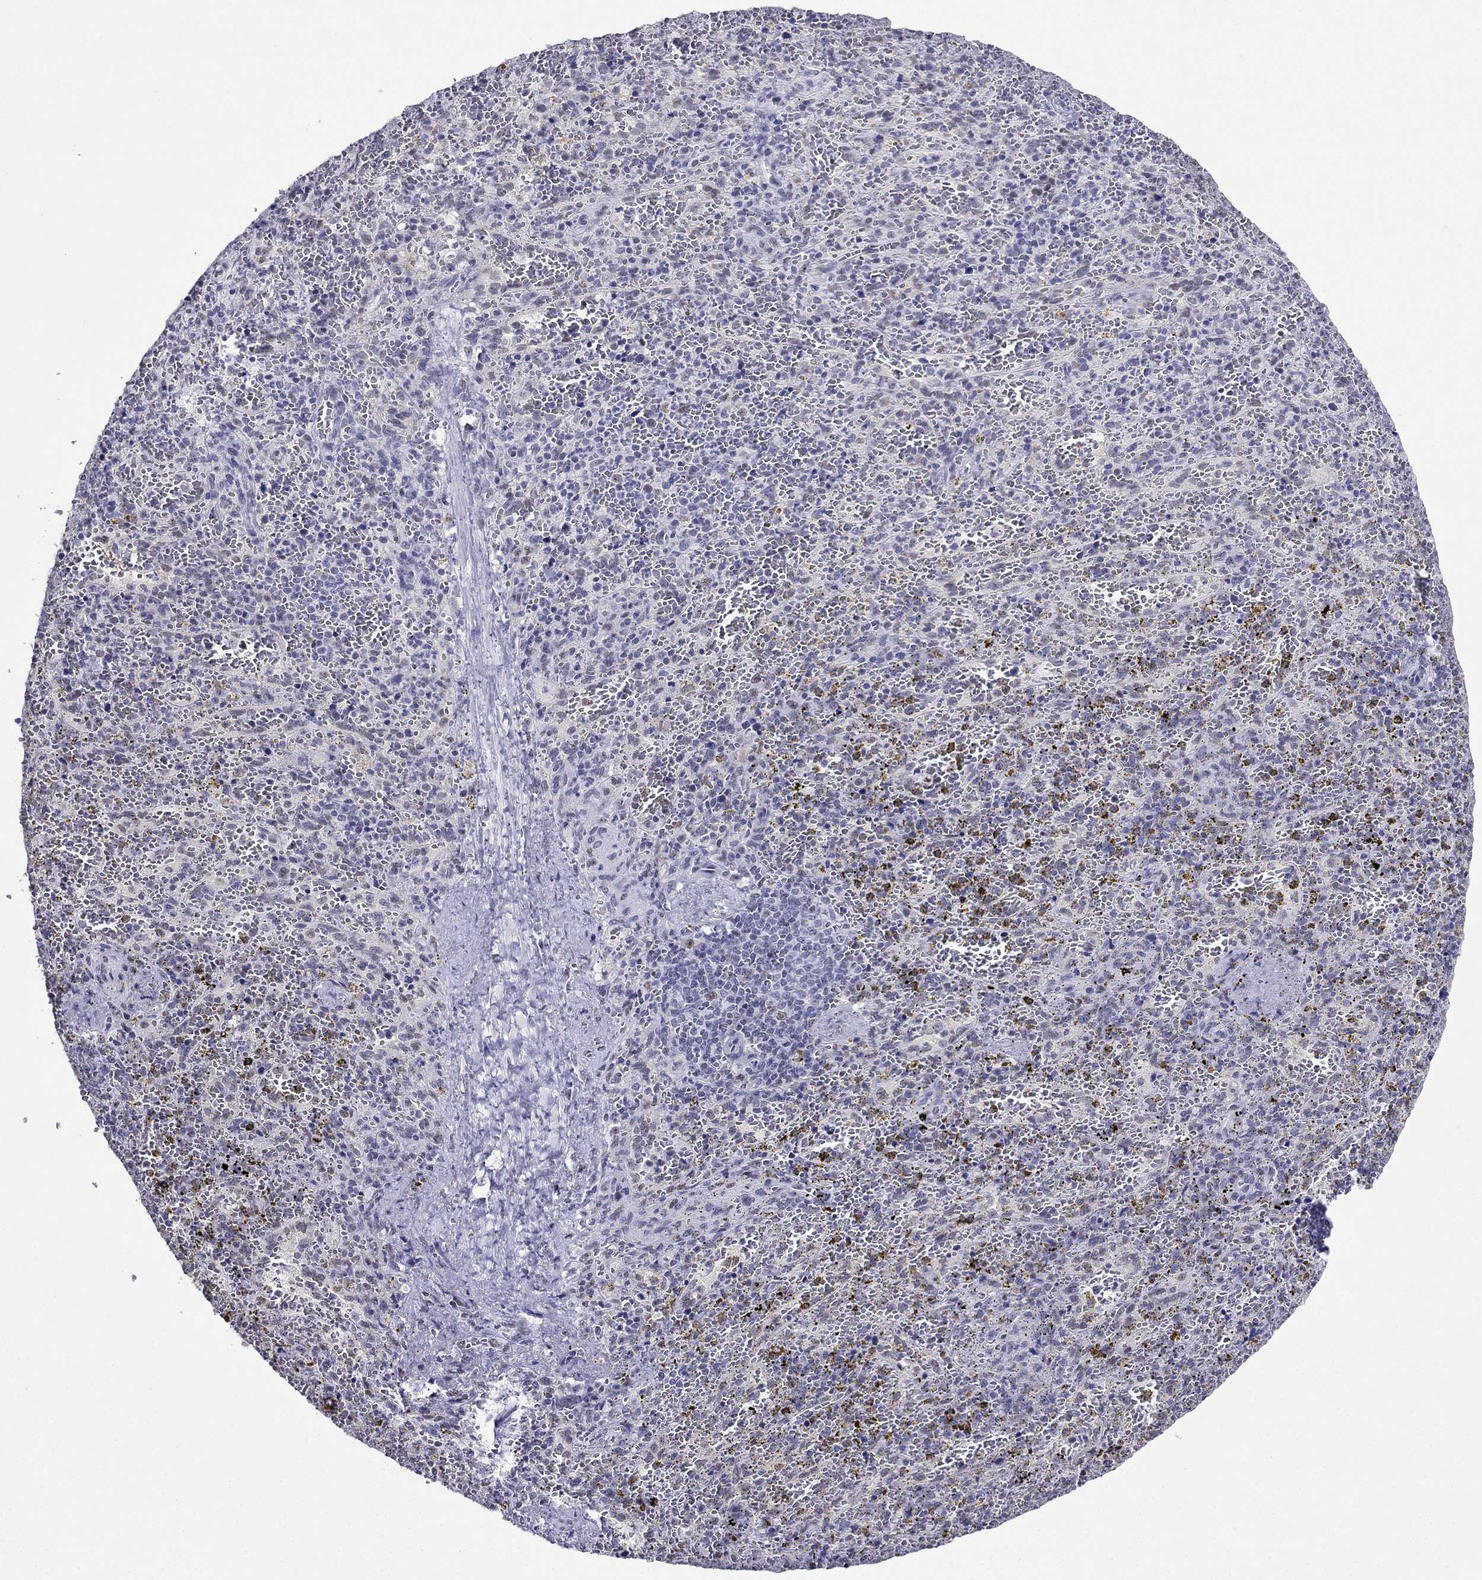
{"staining": {"intensity": "negative", "quantity": "none", "location": "none"}, "tissue": "spleen", "cell_type": "Cells in red pulp", "image_type": "normal", "snomed": [{"axis": "morphology", "description": "Normal tissue, NOS"}, {"axis": "topography", "description": "Spleen"}], "caption": "The immunohistochemistry photomicrograph has no significant staining in cells in red pulp of spleen.", "gene": "PPM1G", "patient": {"sex": "female", "age": 50}}